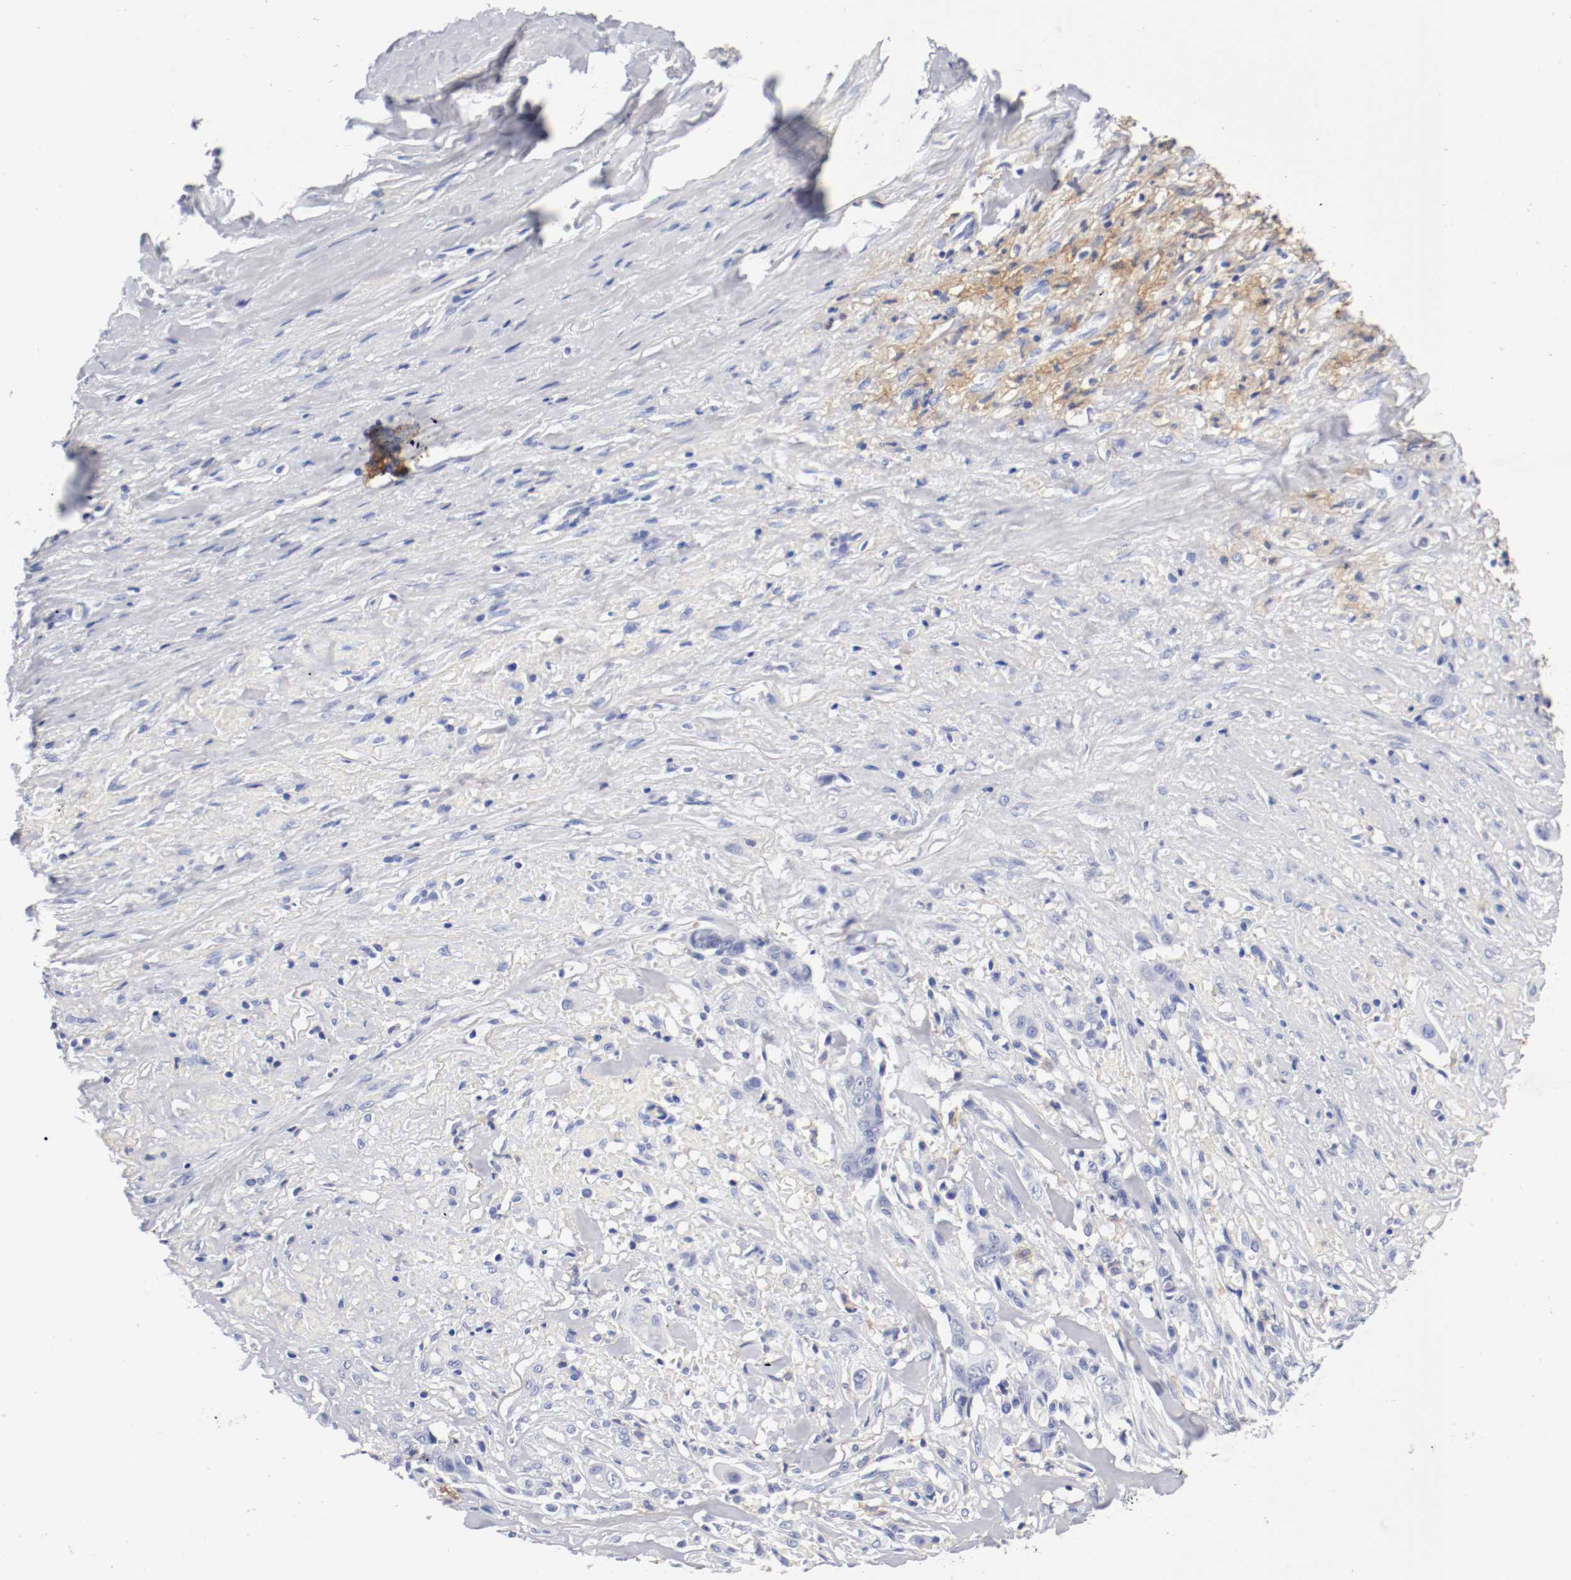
{"staining": {"intensity": "negative", "quantity": "none", "location": "none"}, "tissue": "liver cancer", "cell_type": "Tumor cells", "image_type": "cancer", "snomed": [{"axis": "morphology", "description": "Cholangiocarcinoma"}, {"axis": "topography", "description": "Liver"}], "caption": "Immunohistochemistry photomicrograph of neoplastic tissue: liver cancer (cholangiocarcinoma) stained with DAB (3,3'-diaminobenzidine) reveals no significant protein staining in tumor cells.", "gene": "ITGAX", "patient": {"sex": "female", "age": 70}}